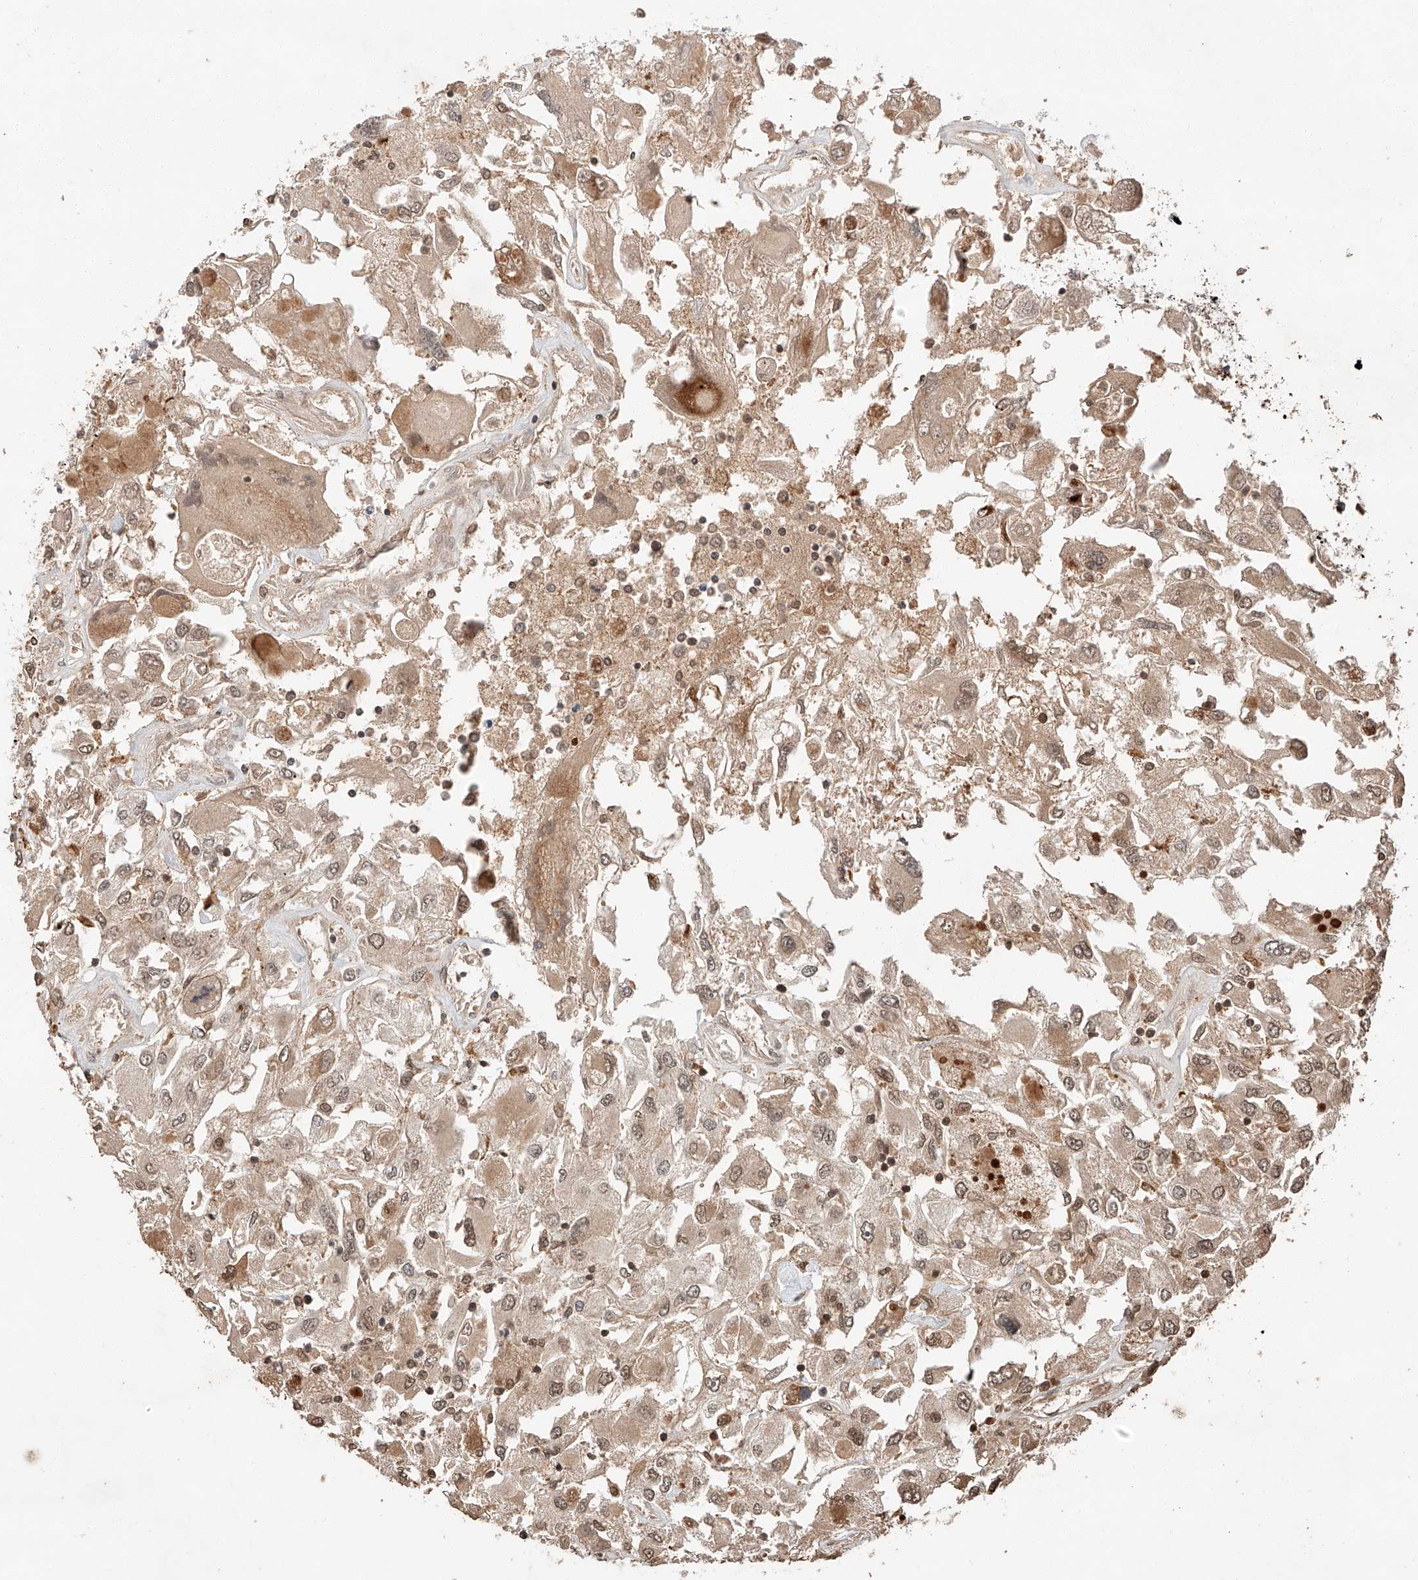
{"staining": {"intensity": "moderate", "quantity": "25%-75%", "location": "cytoplasmic/membranous,nuclear"}, "tissue": "renal cancer", "cell_type": "Tumor cells", "image_type": "cancer", "snomed": [{"axis": "morphology", "description": "Adenocarcinoma, NOS"}, {"axis": "topography", "description": "Kidney"}], "caption": "Adenocarcinoma (renal) stained with IHC demonstrates moderate cytoplasmic/membranous and nuclear positivity in about 25%-75% of tumor cells.", "gene": "ARHGAP33", "patient": {"sex": "female", "age": 52}}